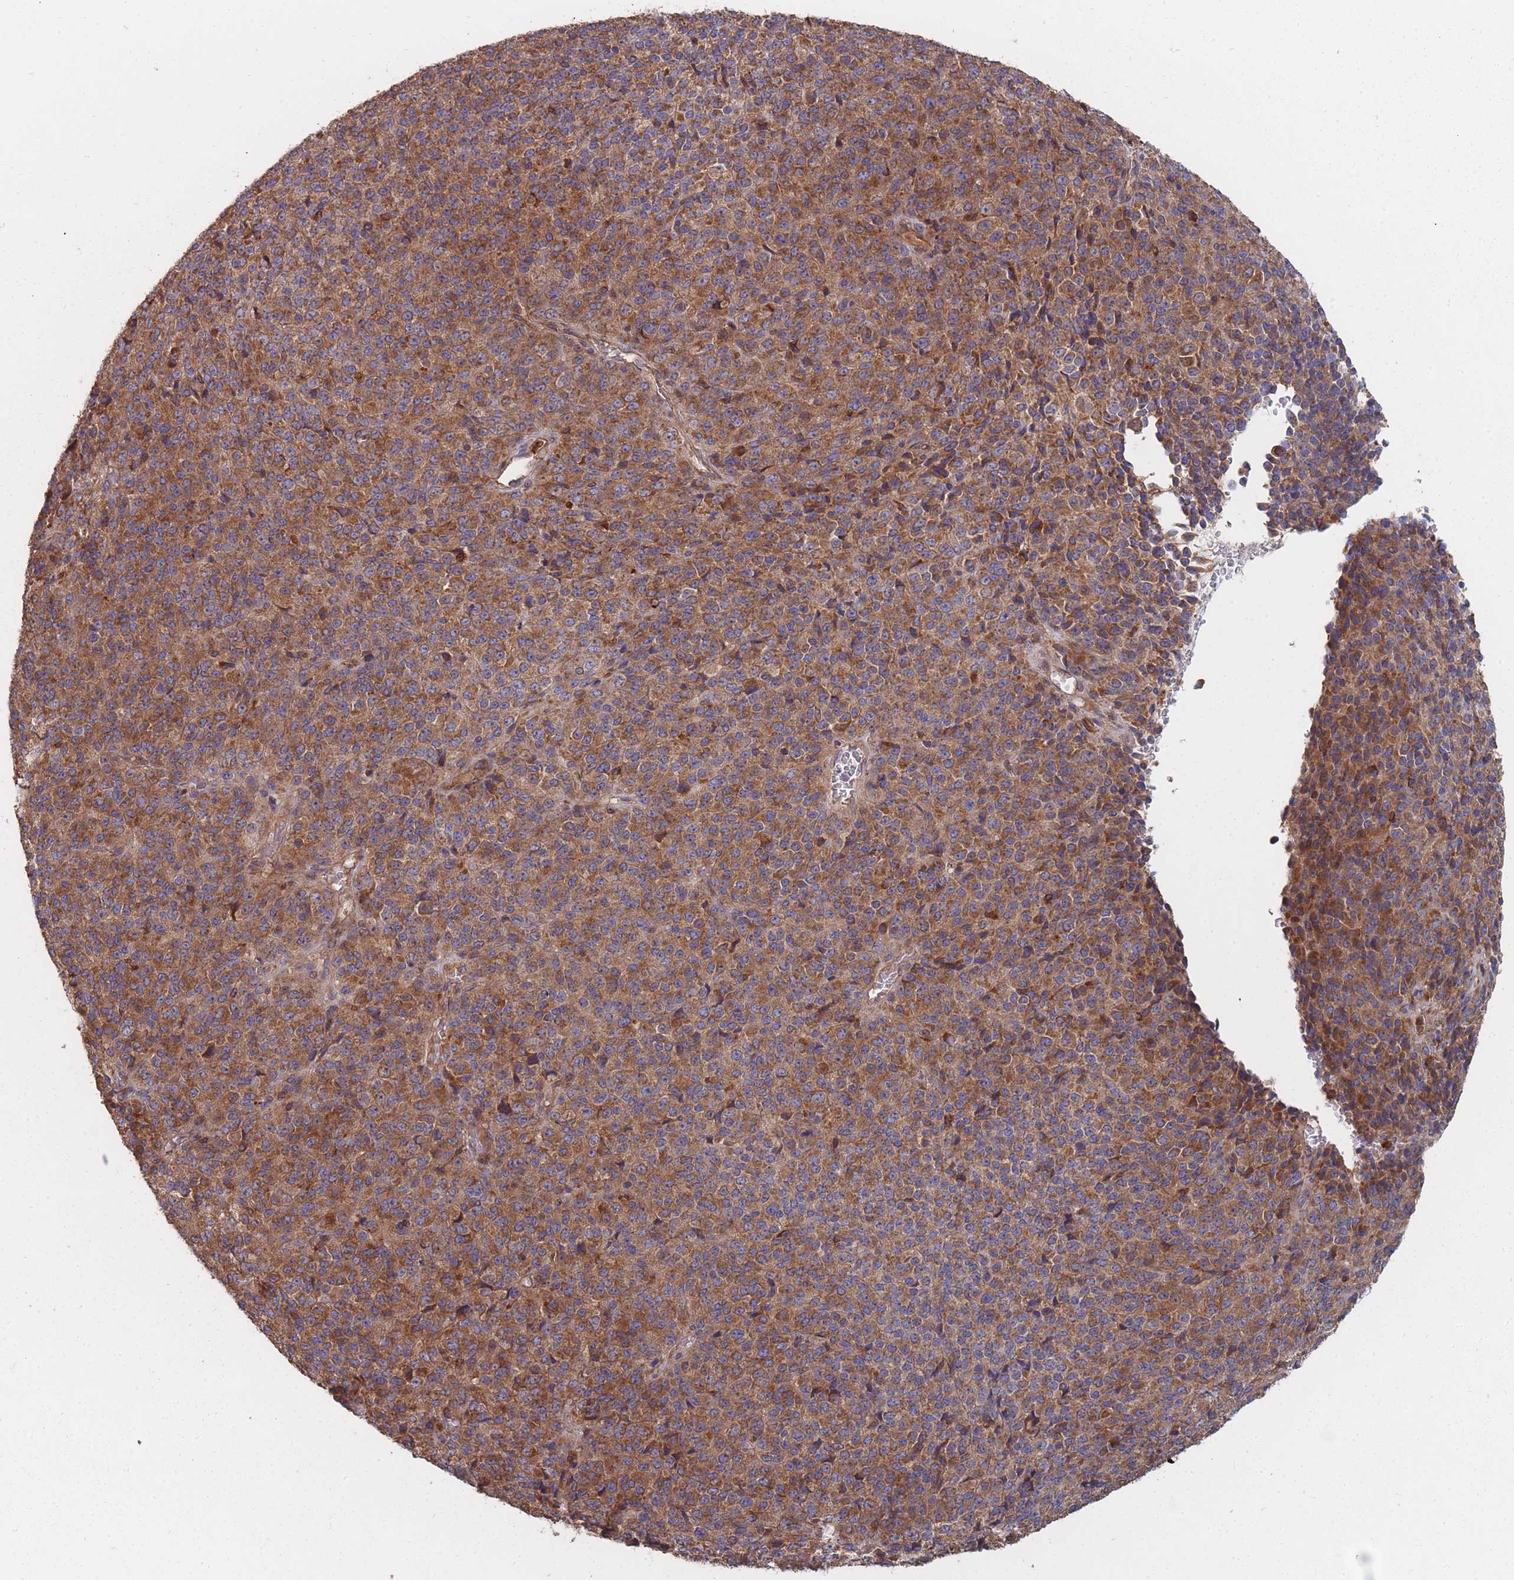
{"staining": {"intensity": "moderate", "quantity": ">75%", "location": "cytoplasmic/membranous"}, "tissue": "melanoma", "cell_type": "Tumor cells", "image_type": "cancer", "snomed": [{"axis": "morphology", "description": "Malignant melanoma, Metastatic site"}, {"axis": "topography", "description": "Brain"}], "caption": "Moderate cytoplasmic/membranous positivity for a protein is identified in approximately >75% of tumor cells of malignant melanoma (metastatic site) using immunohistochemistry.", "gene": "THSD7B", "patient": {"sex": "female", "age": 56}}